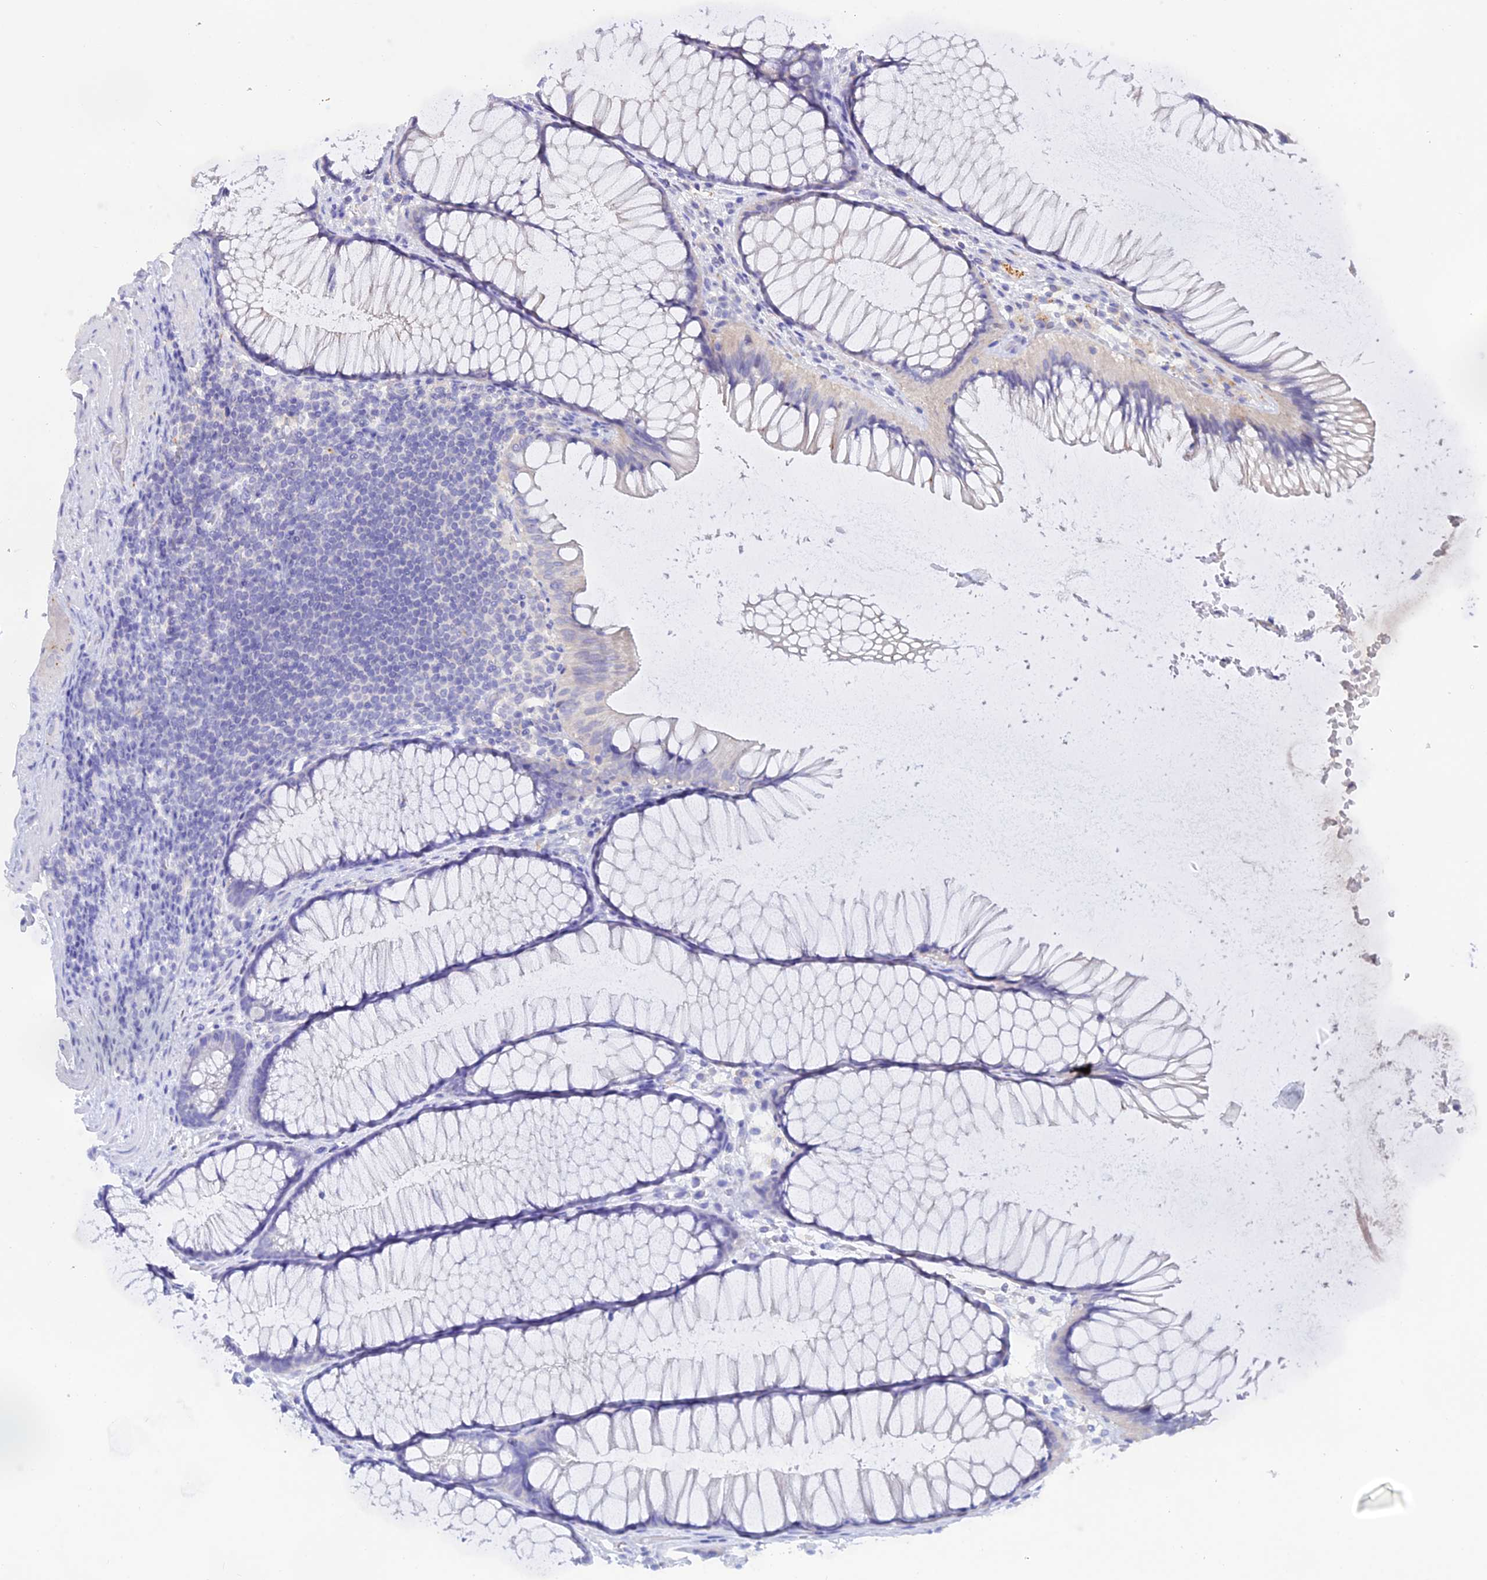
{"staining": {"intensity": "negative", "quantity": "none", "location": "none"}, "tissue": "colon", "cell_type": "Endothelial cells", "image_type": "normal", "snomed": [{"axis": "morphology", "description": "Normal tissue, NOS"}, {"axis": "topography", "description": "Colon"}], "caption": "Immunohistochemical staining of normal human colon displays no significant staining in endothelial cells. (DAB (3,3'-diaminobenzidine) immunohistochemistry (IHC), high magnification).", "gene": "SLC26A4", "patient": {"sex": "female", "age": 82}}